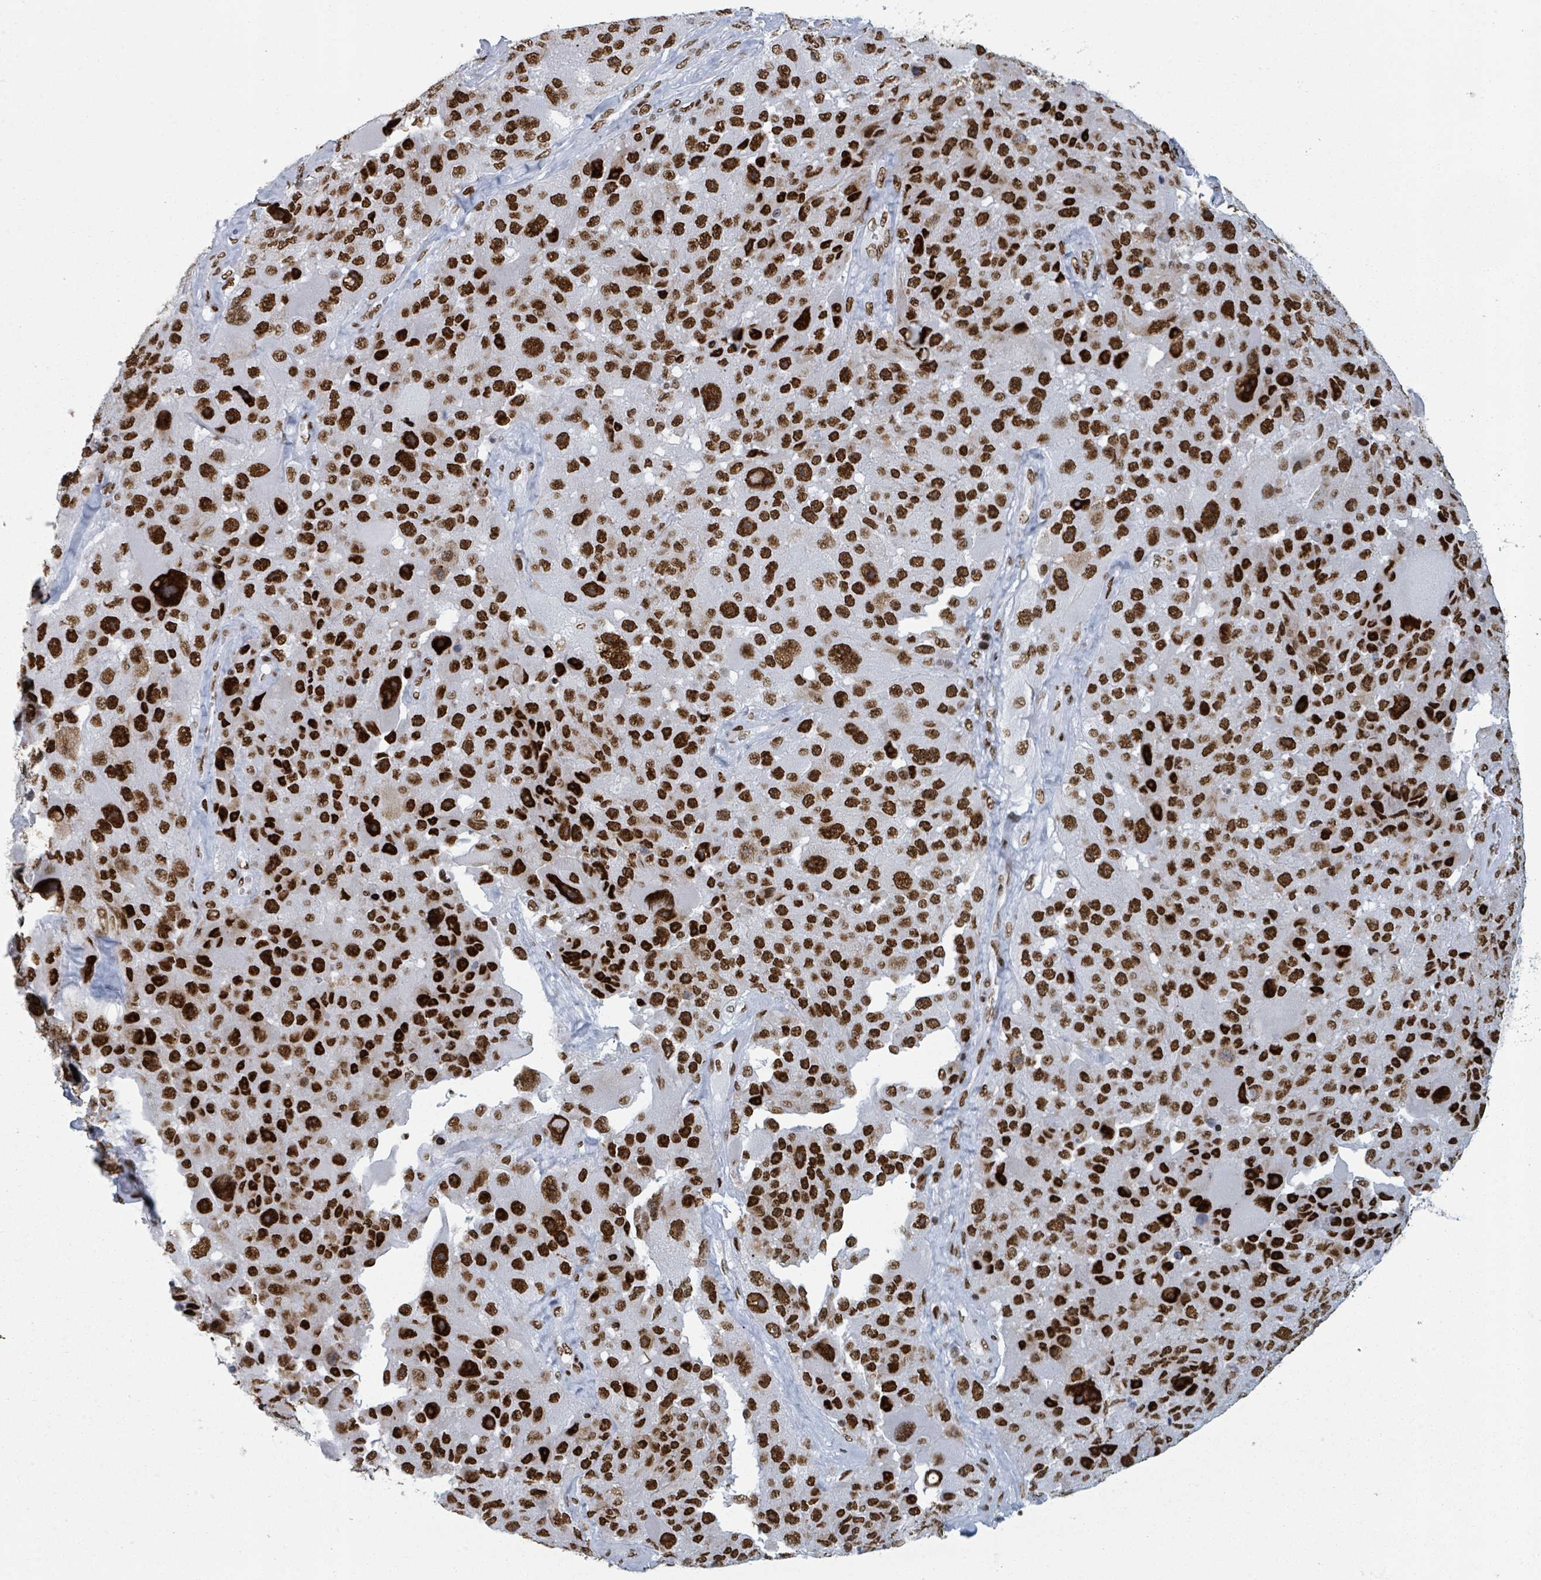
{"staining": {"intensity": "strong", "quantity": ">75%", "location": "nuclear"}, "tissue": "melanoma", "cell_type": "Tumor cells", "image_type": "cancer", "snomed": [{"axis": "morphology", "description": "Malignant melanoma, Metastatic site"}, {"axis": "topography", "description": "Lymph node"}], "caption": "About >75% of tumor cells in human malignant melanoma (metastatic site) show strong nuclear protein positivity as visualized by brown immunohistochemical staining.", "gene": "DHX16", "patient": {"sex": "male", "age": 62}}